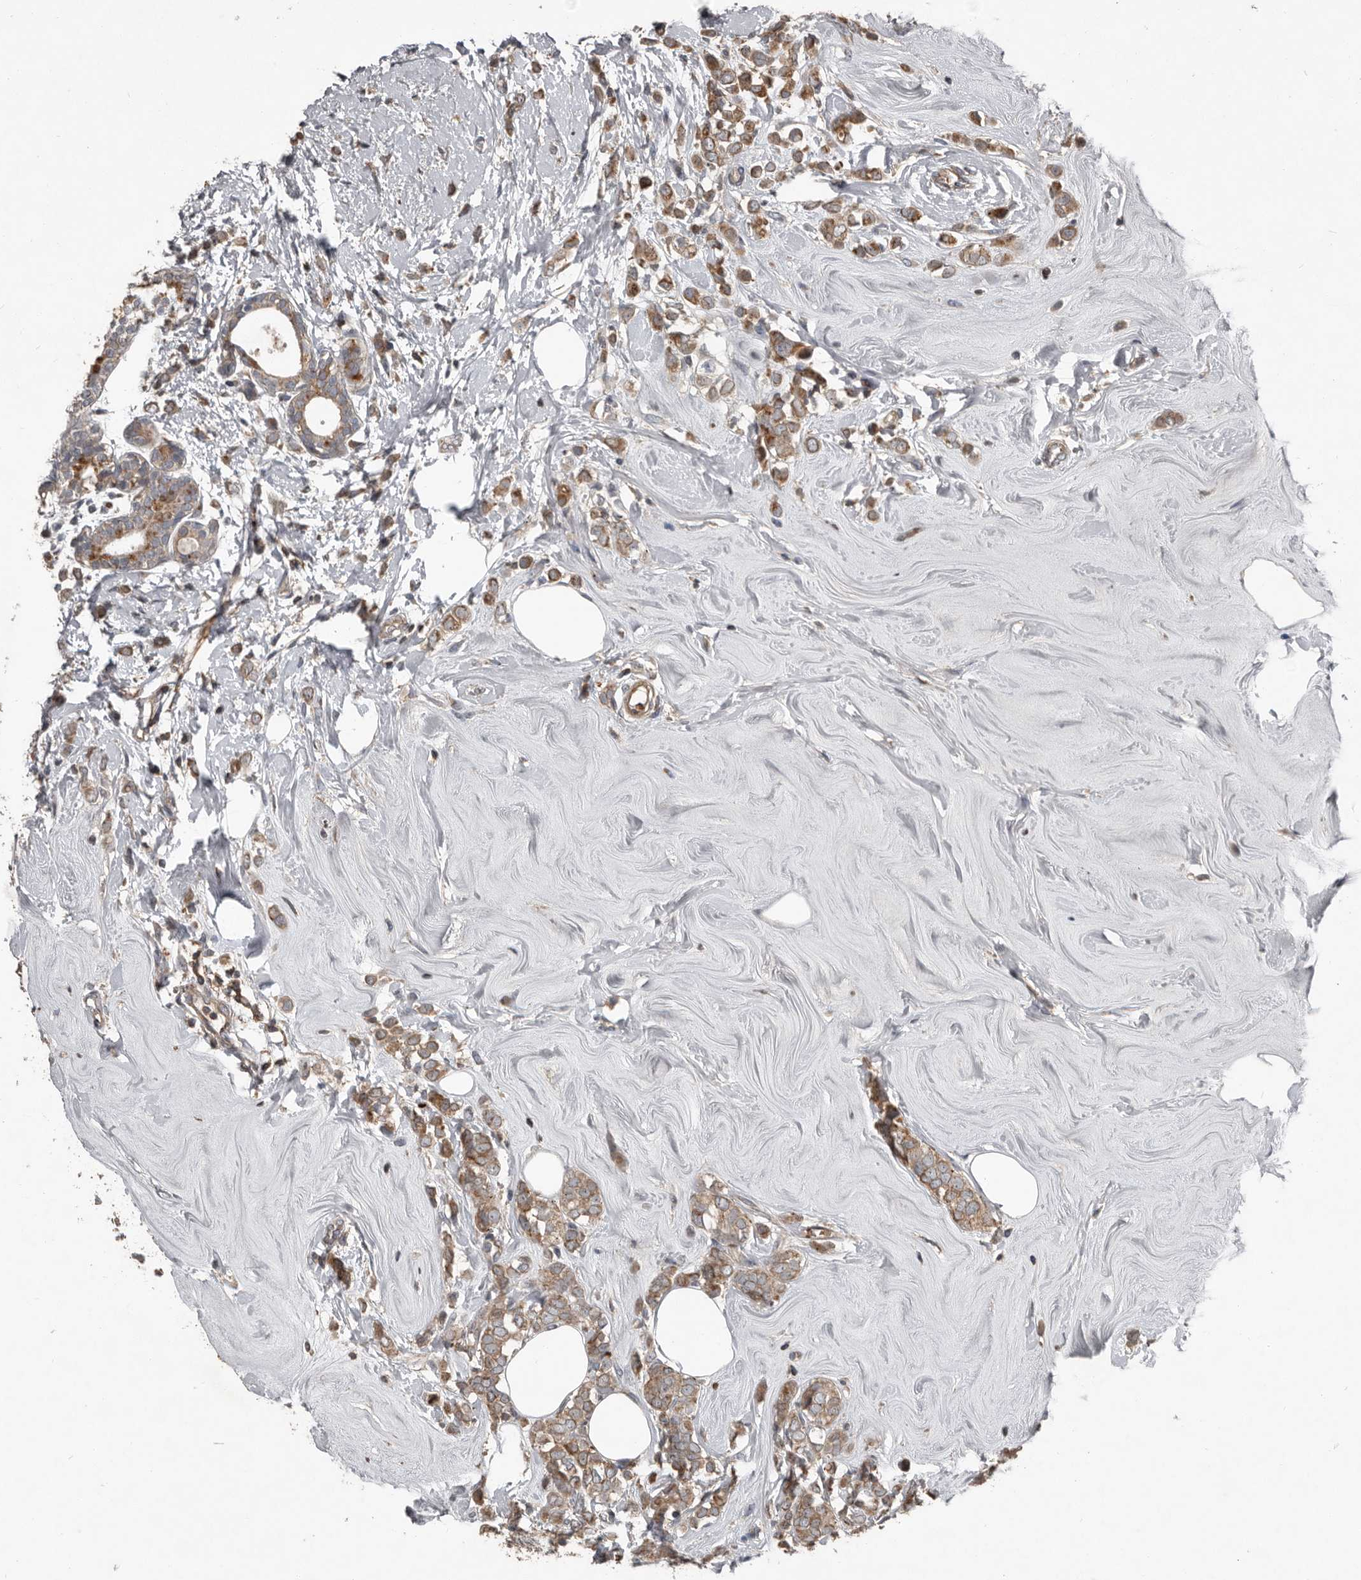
{"staining": {"intensity": "moderate", "quantity": ">75%", "location": "cytoplasmic/membranous"}, "tissue": "breast cancer", "cell_type": "Tumor cells", "image_type": "cancer", "snomed": [{"axis": "morphology", "description": "Lobular carcinoma"}, {"axis": "topography", "description": "Breast"}], "caption": "Immunohistochemistry (IHC) of breast cancer demonstrates medium levels of moderate cytoplasmic/membranous expression in about >75% of tumor cells.", "gene": "FBXO31", "patient": {"sex": "female", "age": 47}}